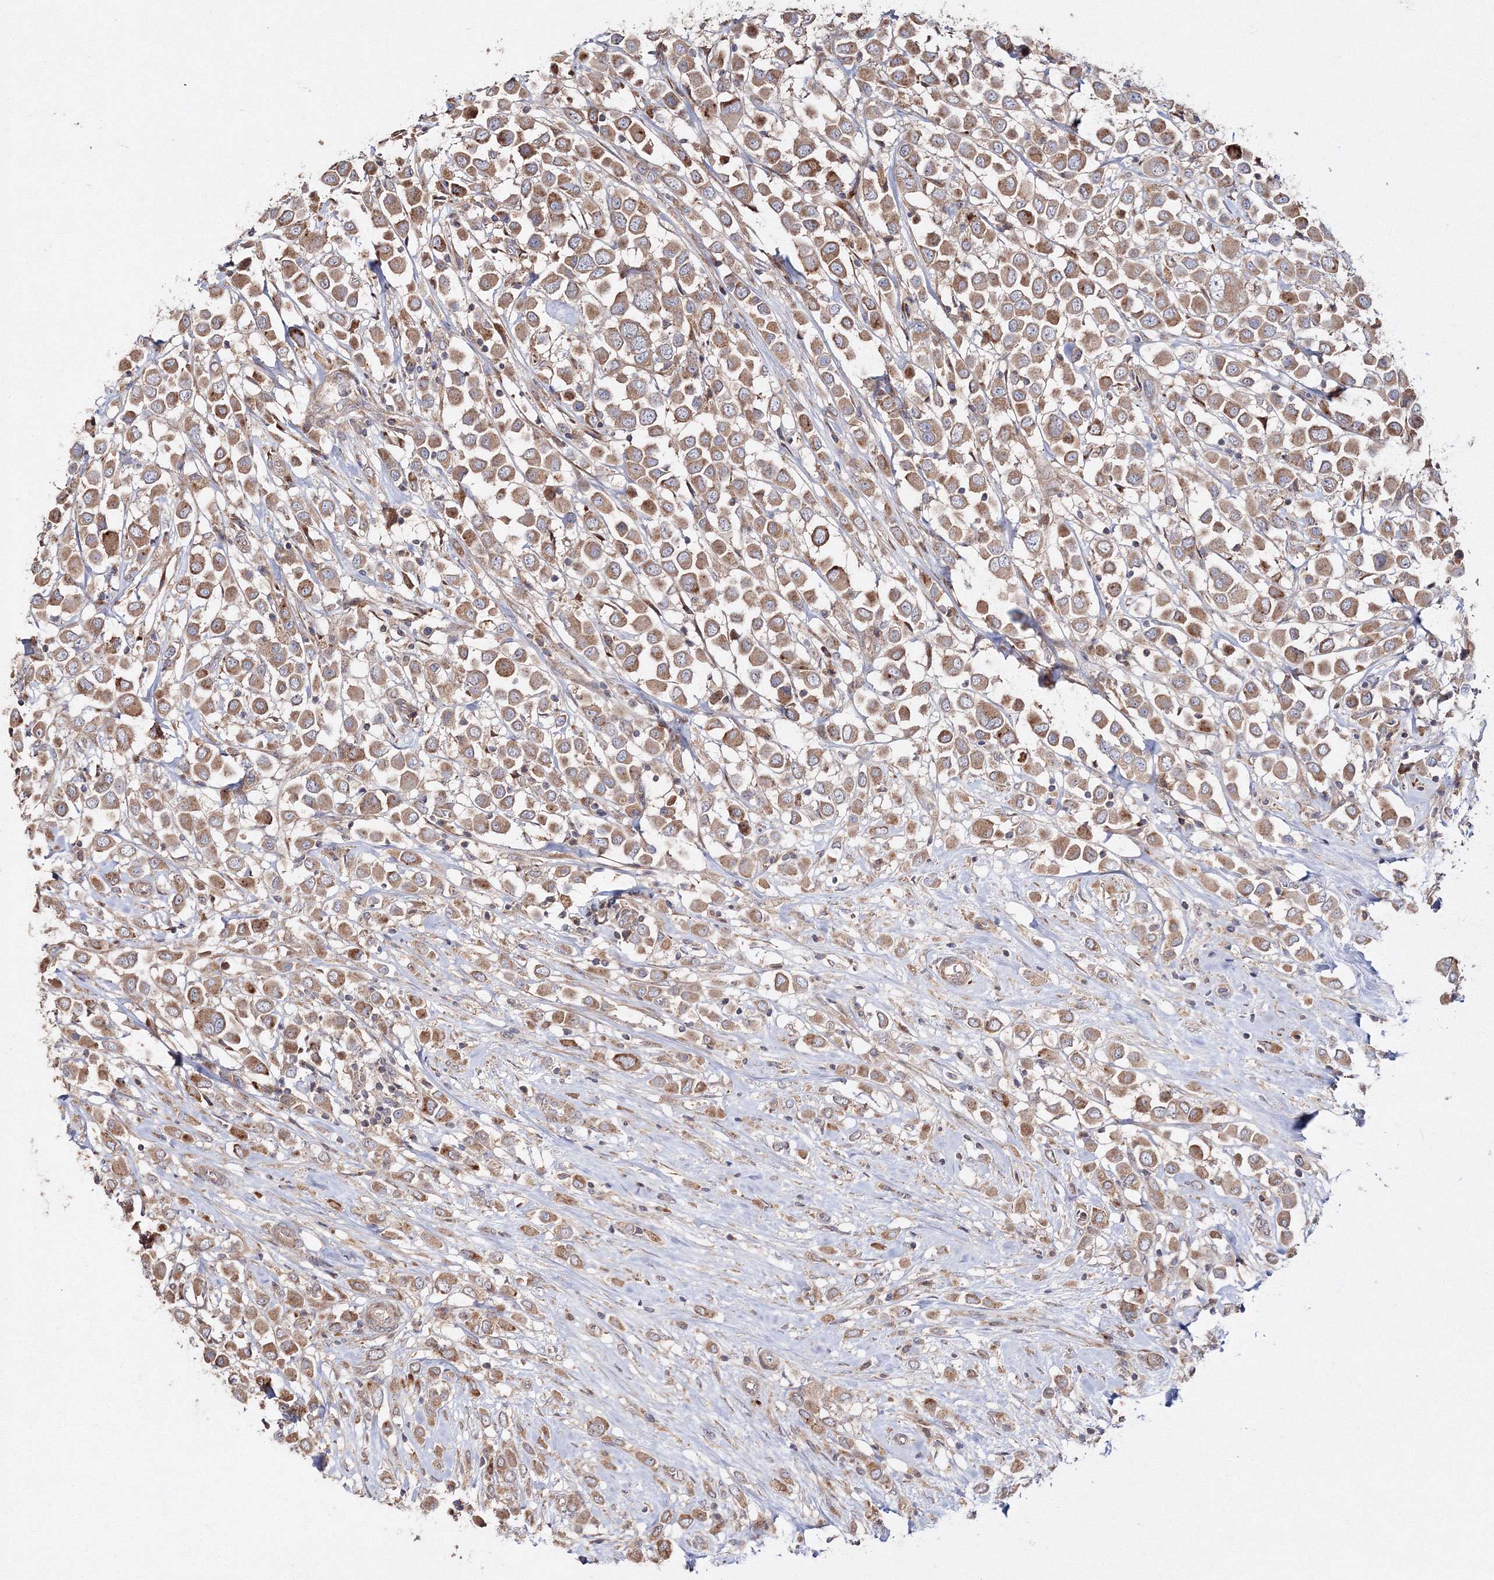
{"staining": {"intensity": "moderate", "quantity": ">75%", "location": "cytoplasmic/membranous"}, "tissue": "breast cancer", "cell_type": "Tumor cells", "image_type": "cancer", "snomed": [{"axis": "morphology", "description": "Duct carcinoma"}, {"axis": "topography", "description": "Breast"}], "caption": "Protein analysis of breast invasive ductal carcinoma tissue demonstrates moderate cytoplasmic/membranous positivity in approximately >75% of tumor cells. (DAB (3,3'-diaminobenzidine) IHC, brown staining for protein, blue staining for nuclei).", "gene": "DDO", "patient": {"sex": "female", "age": 61}}